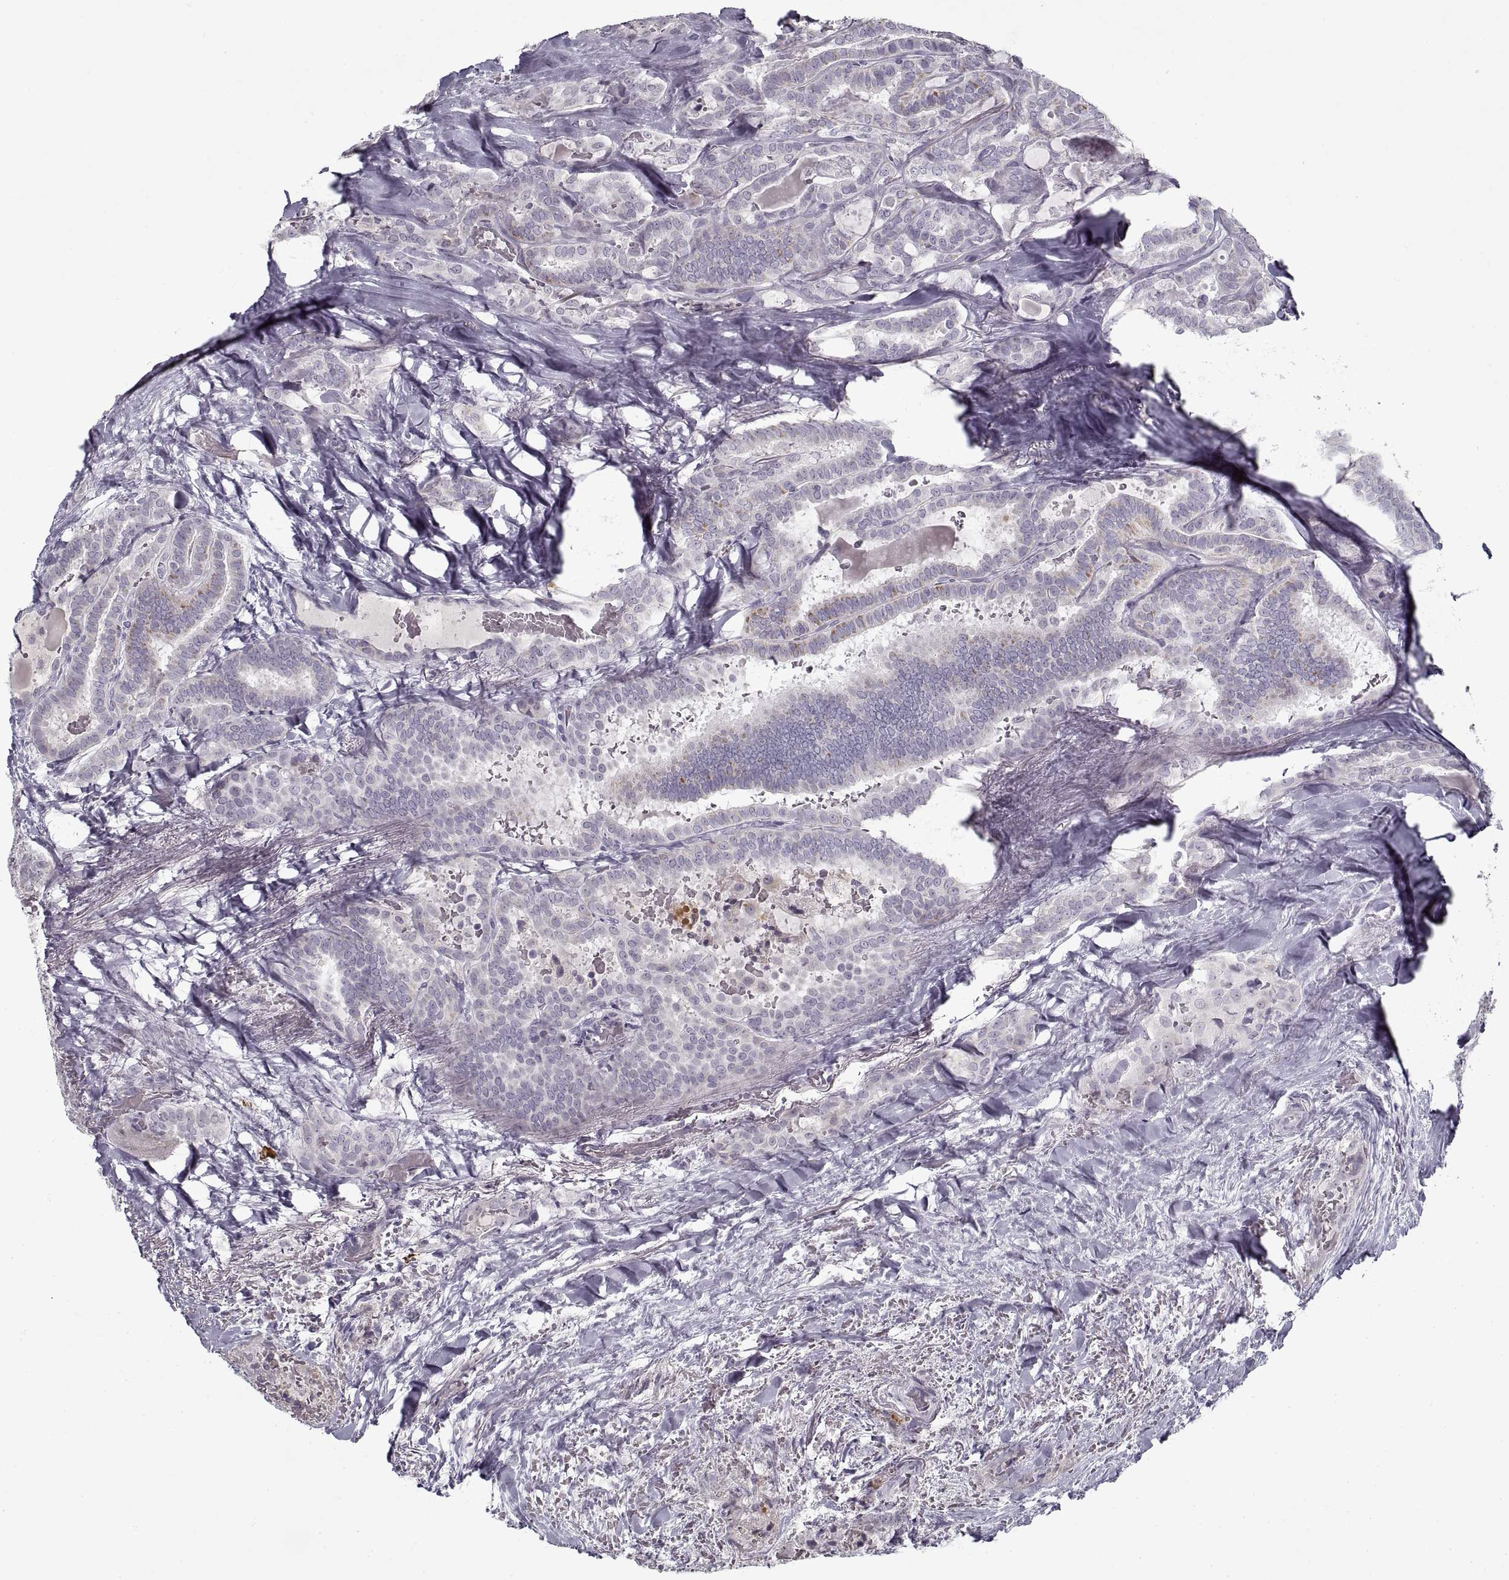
{"staining": {"intensity": "moderate", "quantity": "<25%", "location": "cytoplasmic/membranous"}, "tissue": "thyroid cancer", "cell_type": "Tumor cells", "image_type": "cancer", "snomed": [{"axis": "morphology", "description": "Papillary adenocarcinoma, NOS"}, {"axis": "topography", "description": "Thyroid gland"}], "caption": "Immunohistochemical staining of papillary adenocarcinoma (thyroid) displays moderate cytoplasmic/membranous protein expression in about <25% of tumor cells. The staining was performed using DAB, with brown indicating positive protein expression. Nuclei are stained blue with hematoxylin.", "gene": "GAD2", "patient": {"sex": "female", "age": 39}}